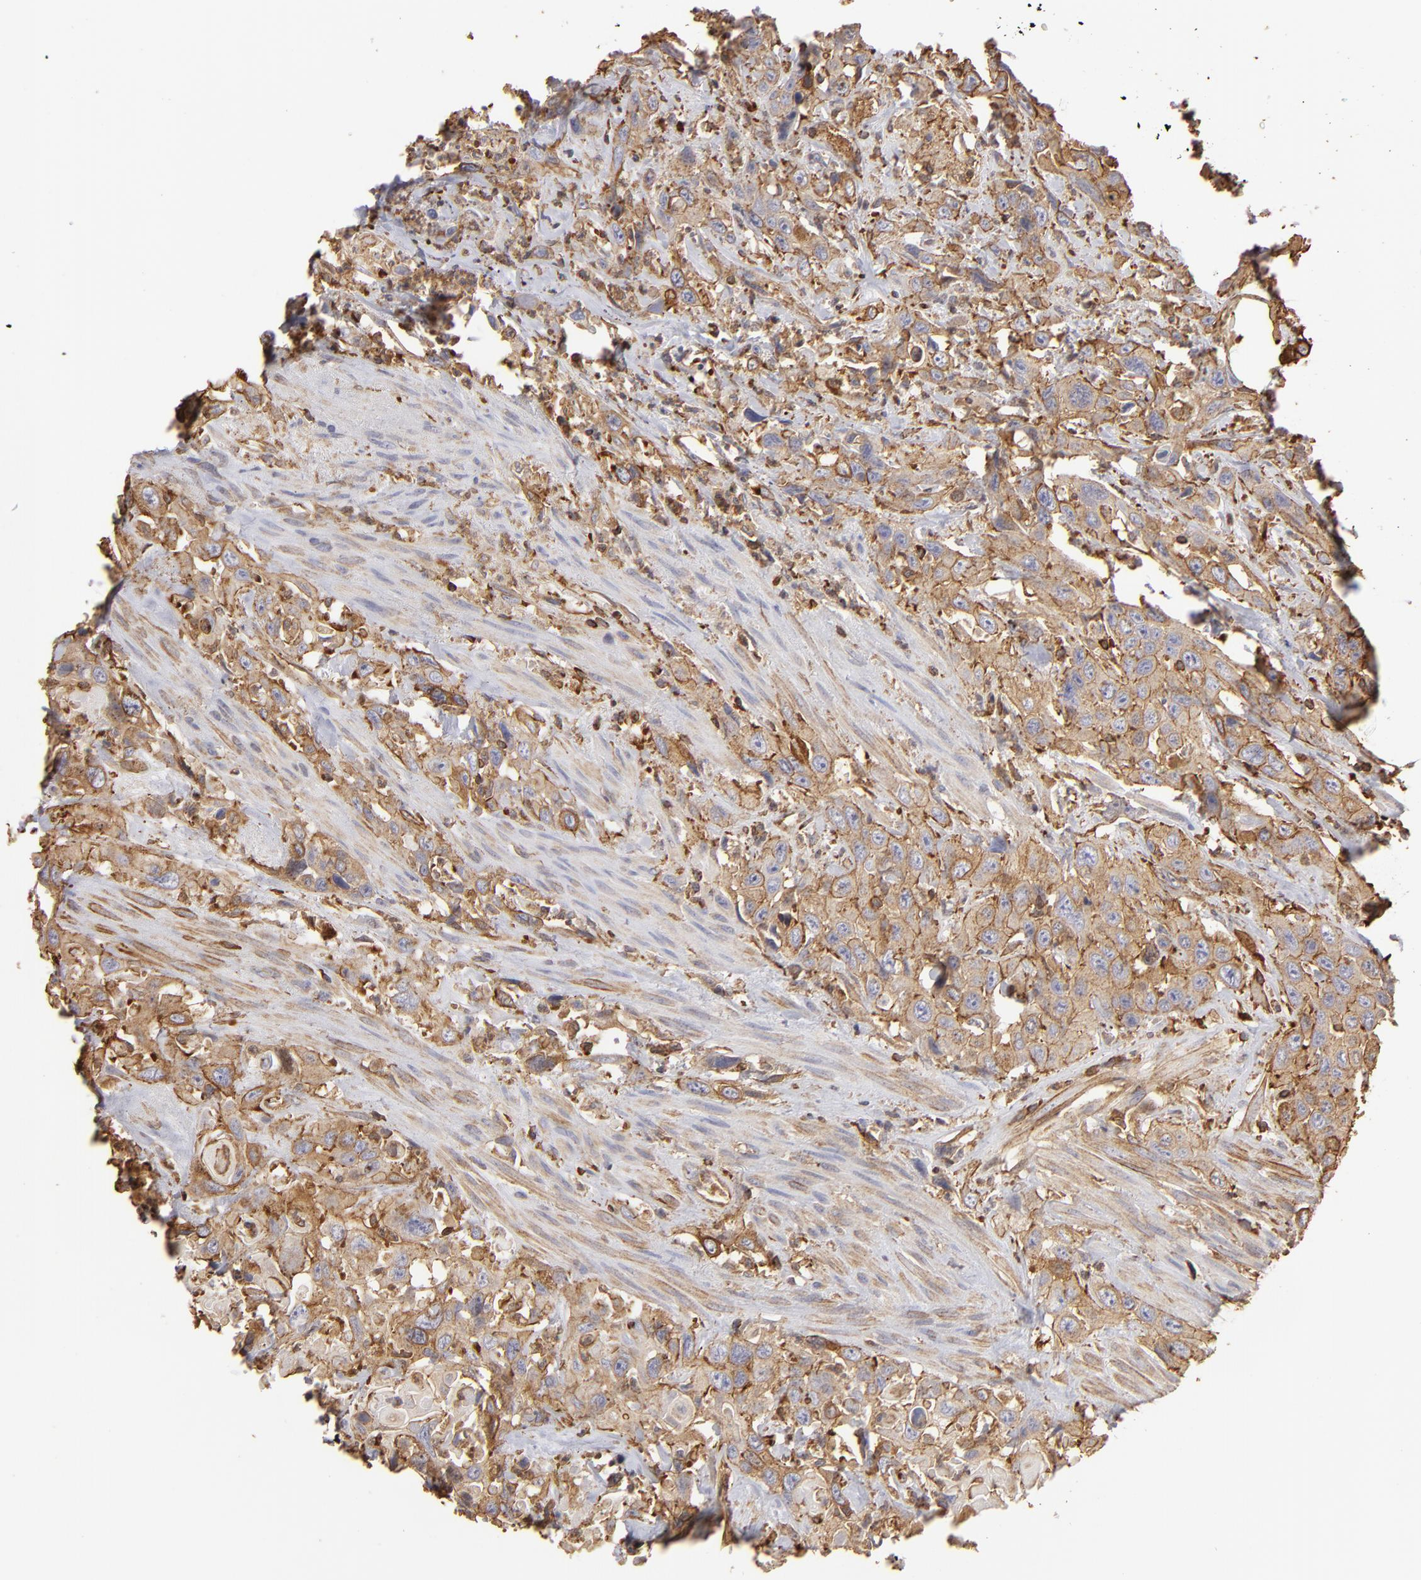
{"staining": {"intensity": "moderate", "quantity": ">75%", "location": "cytoplasmic/membranous"}, "tissue": "urothelial cancer", "cell_type": "Tumor cells", "image_type": "cancer", "snomed": [{"axis": "morphology", "description": "Urothelial carcinoma, High grade"}, {"axis": "topography", "description": "Urinary bladder"}], "caption": "DAB (3,3'-diaminobenzidine) immunohistochemical staining of human high-grade urothelial carcinoma exhibits moderate cytoplasmic/membranous protein staining in approximately >75% of tumor cells.", "gene": "ACTB", "patient": {"sex": "female", "age": 84}}